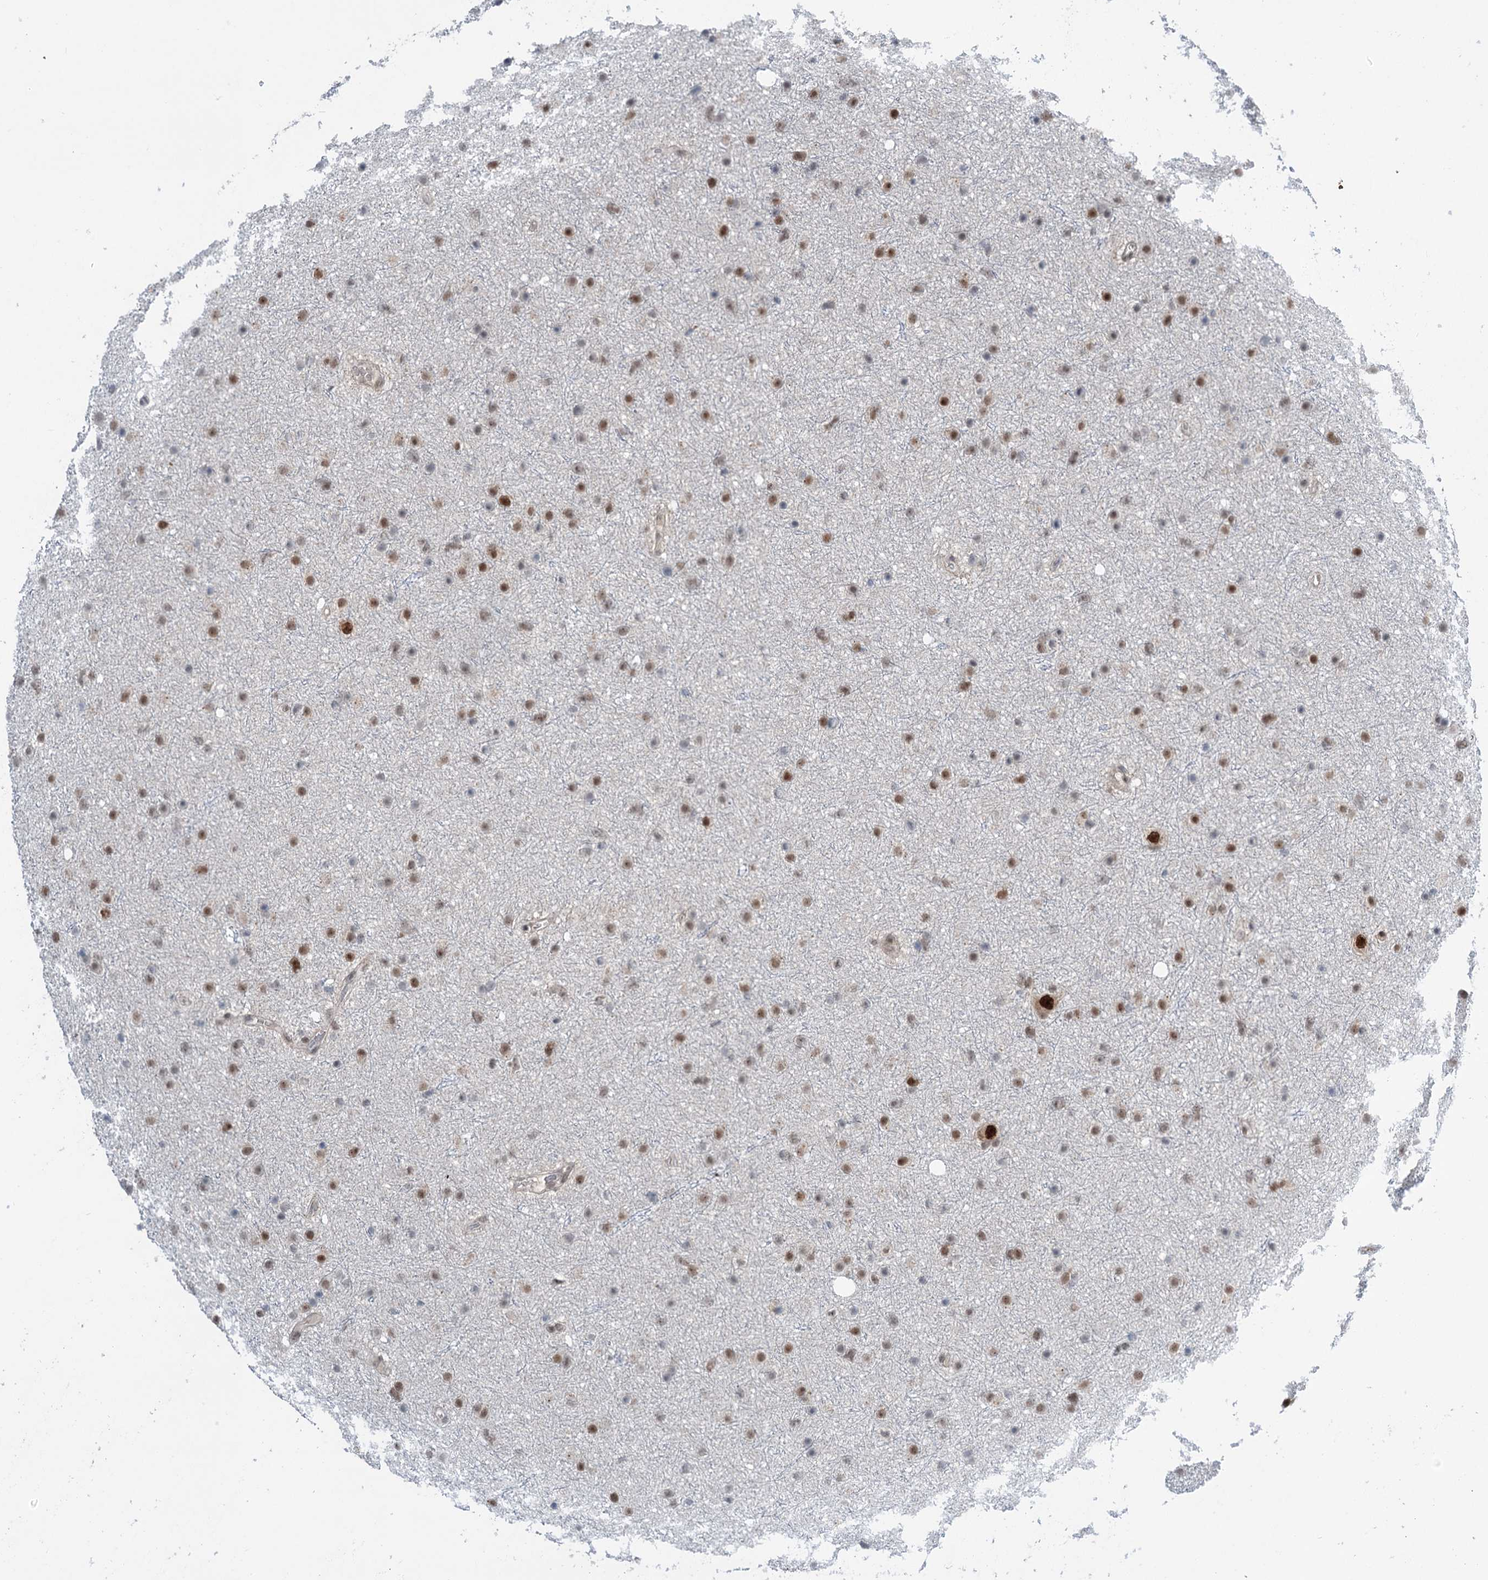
{"staining": {"intensity": "moderate", "quantity": "25%-75%", "location": "nuclear"}, "tissue": "glioma", "cell_type": "Tumor cells", "image_type": "cancer", "snomed": [{"axis": "morphology", "description": "Glioma, malignant, Low grade"}, {"axis": "topography", "description": "Cerebral cortex"}], "caption": "This micrograph displays immunohistochemistry (IHC) staining of malignant glioma (low-grade), with medium moderate nuclear staining in approximately 25%-75% of tumor cells.", "gene": "DCUN1D4", "patient": {"sex": "female", "age": 39}}